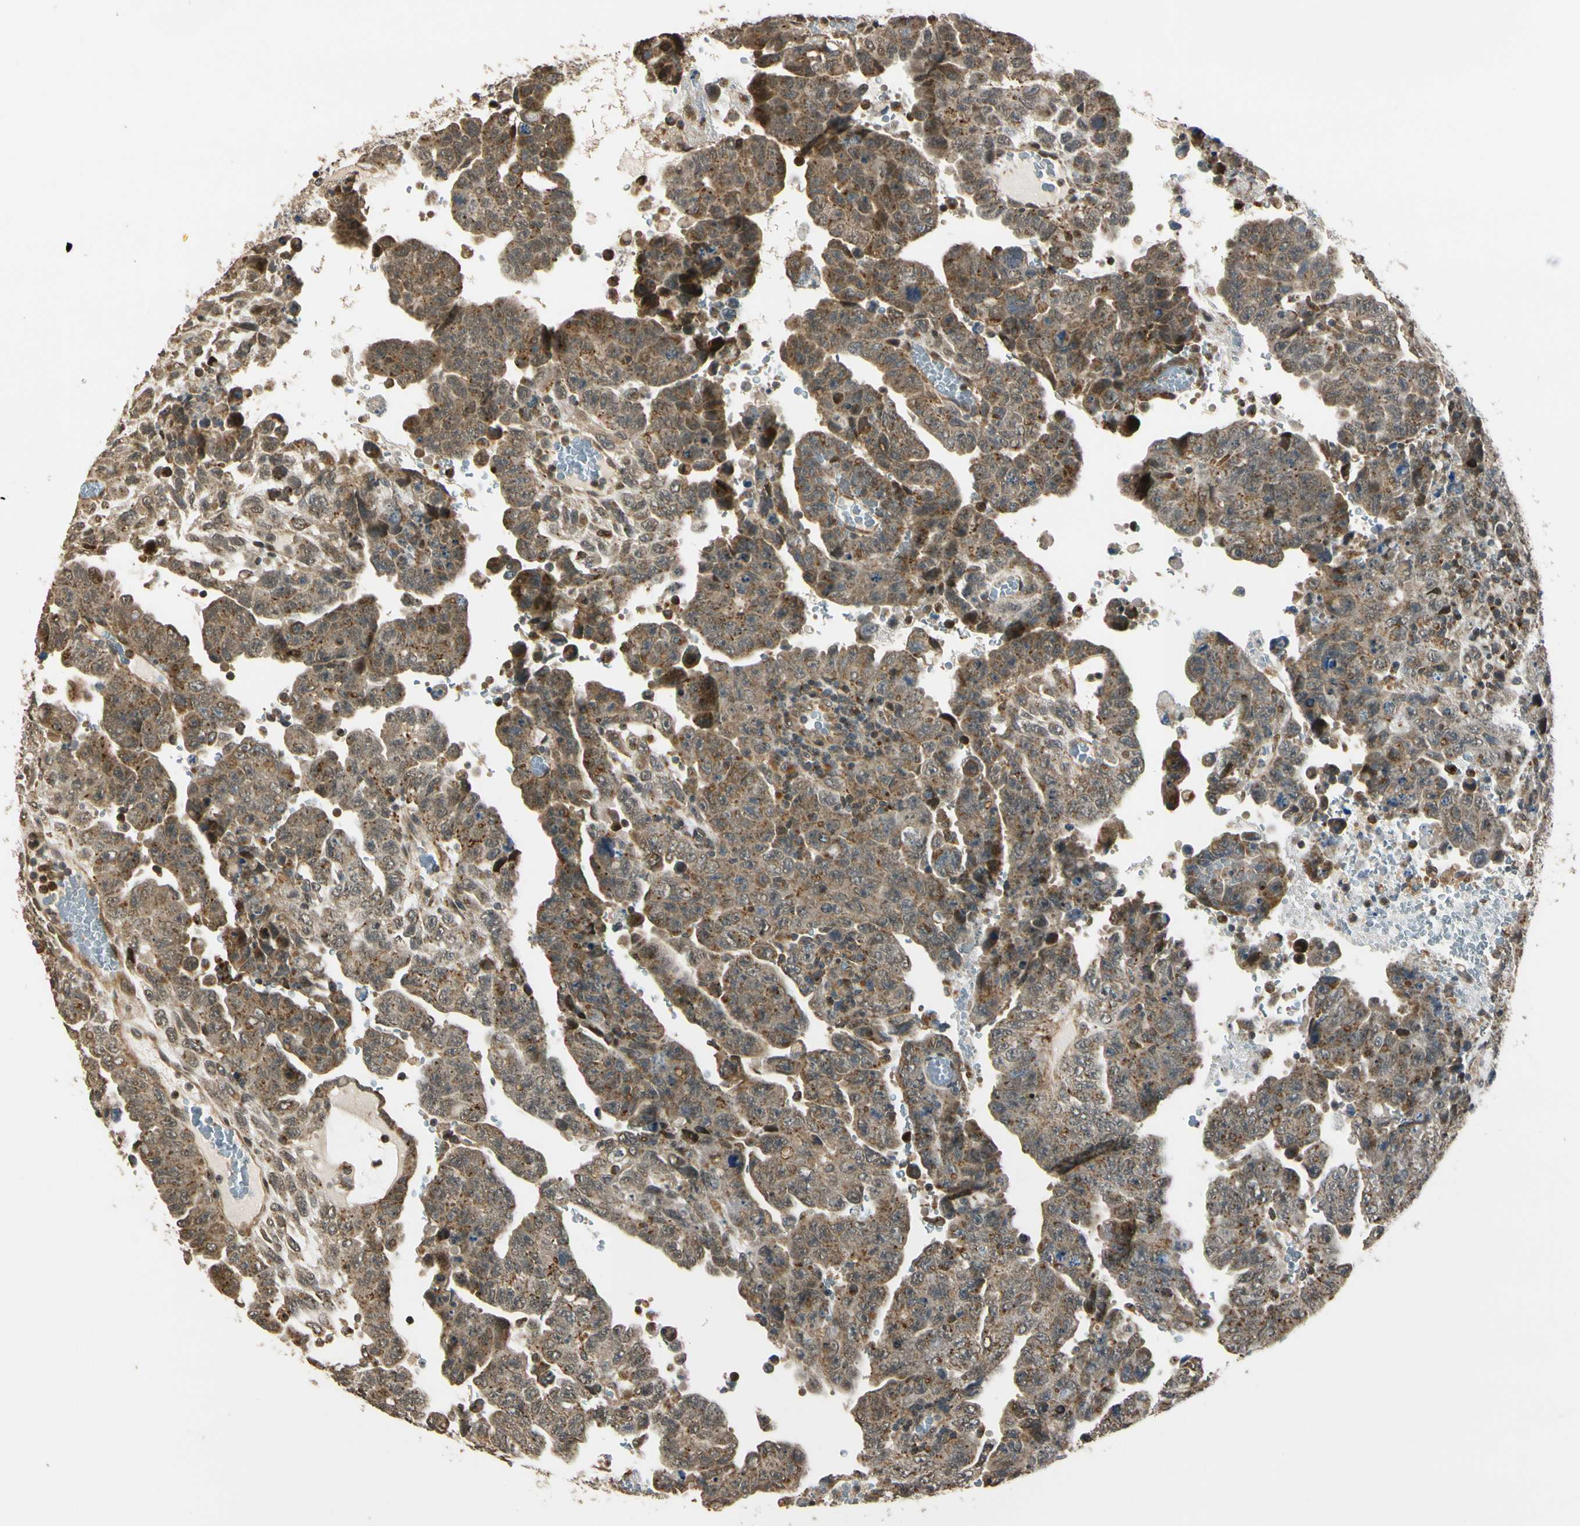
{"staining": {"intensity": "moderate", "quantity": "25%-75%", "location": "cytoplasmic/membranous"}, "tissue": "testis cancer", "cell_type": "Tumor cells", "image_type": "cancer", "snomed": [{"axis": "morphology", "description": "Carcinoma, Embryonal, NOS"}, {"axis": "topography", "description": "Testis"}], "caption": "Testis embryonal carcinoma stained with a protein marker demonstrates moderate staining in tumor cells.", "gene": "LAMTOR1", "patient": {"sex": "male", "age": 28}}